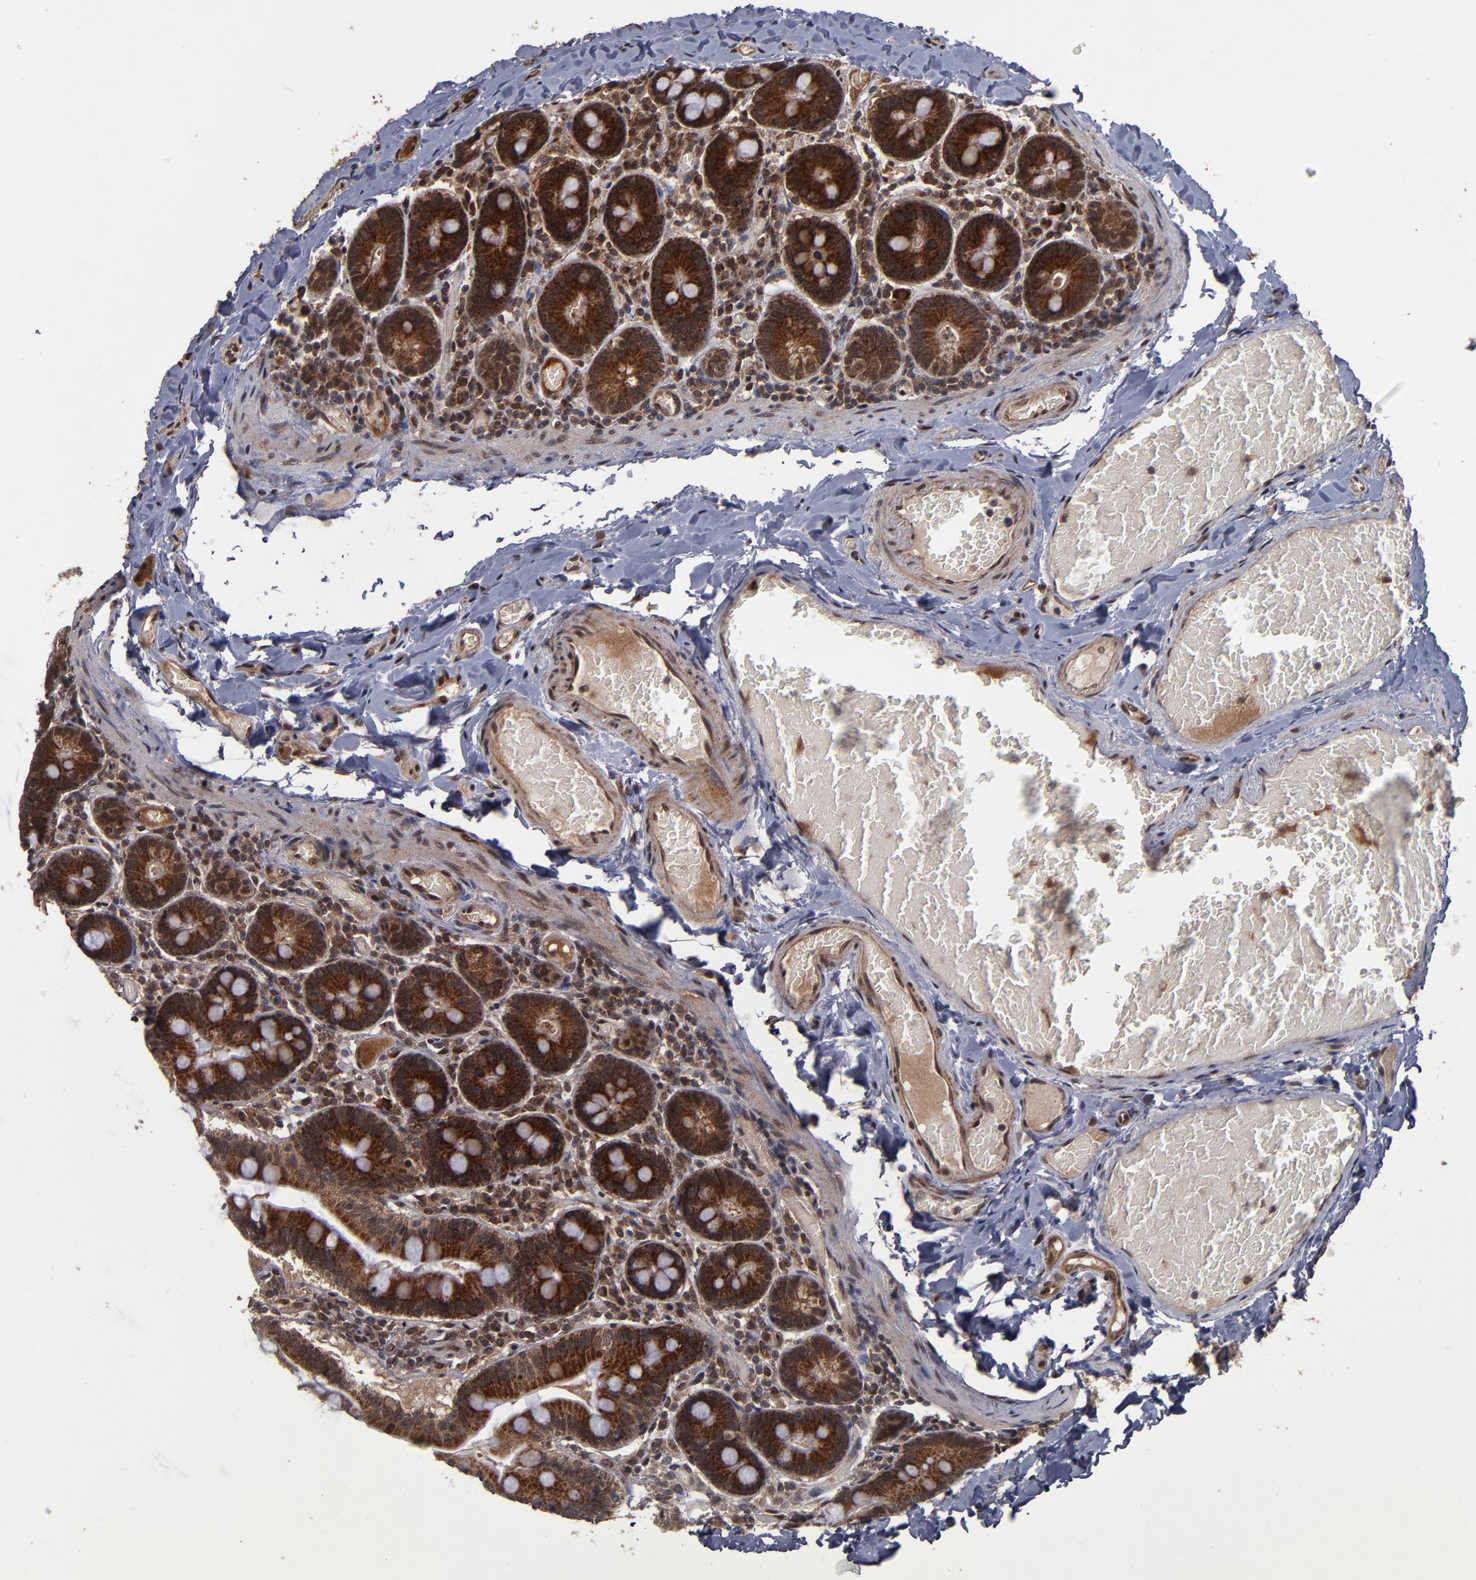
{"staining": {"intensity": "strong", "quantity": ">75%", "location": "cytoplasmic/membranous,nuclear"}, "tissue": "duodenum", "cell_type": "Glandular cells", "image_type": "normal", "snomed": [{"axis": "morphology", "description": "Normal tissue, NOS"}, {"axis": "topography", "description": "Duodenum"}], "caption": "The micrograph exhibits staining of unremarkable duodenum, revealing strong cytoplasmic/membranous,nuclear protein staining (brown color) within glandular cells.", "gene": "CUL5", "patient": {"sex": "male", "age": 66}}